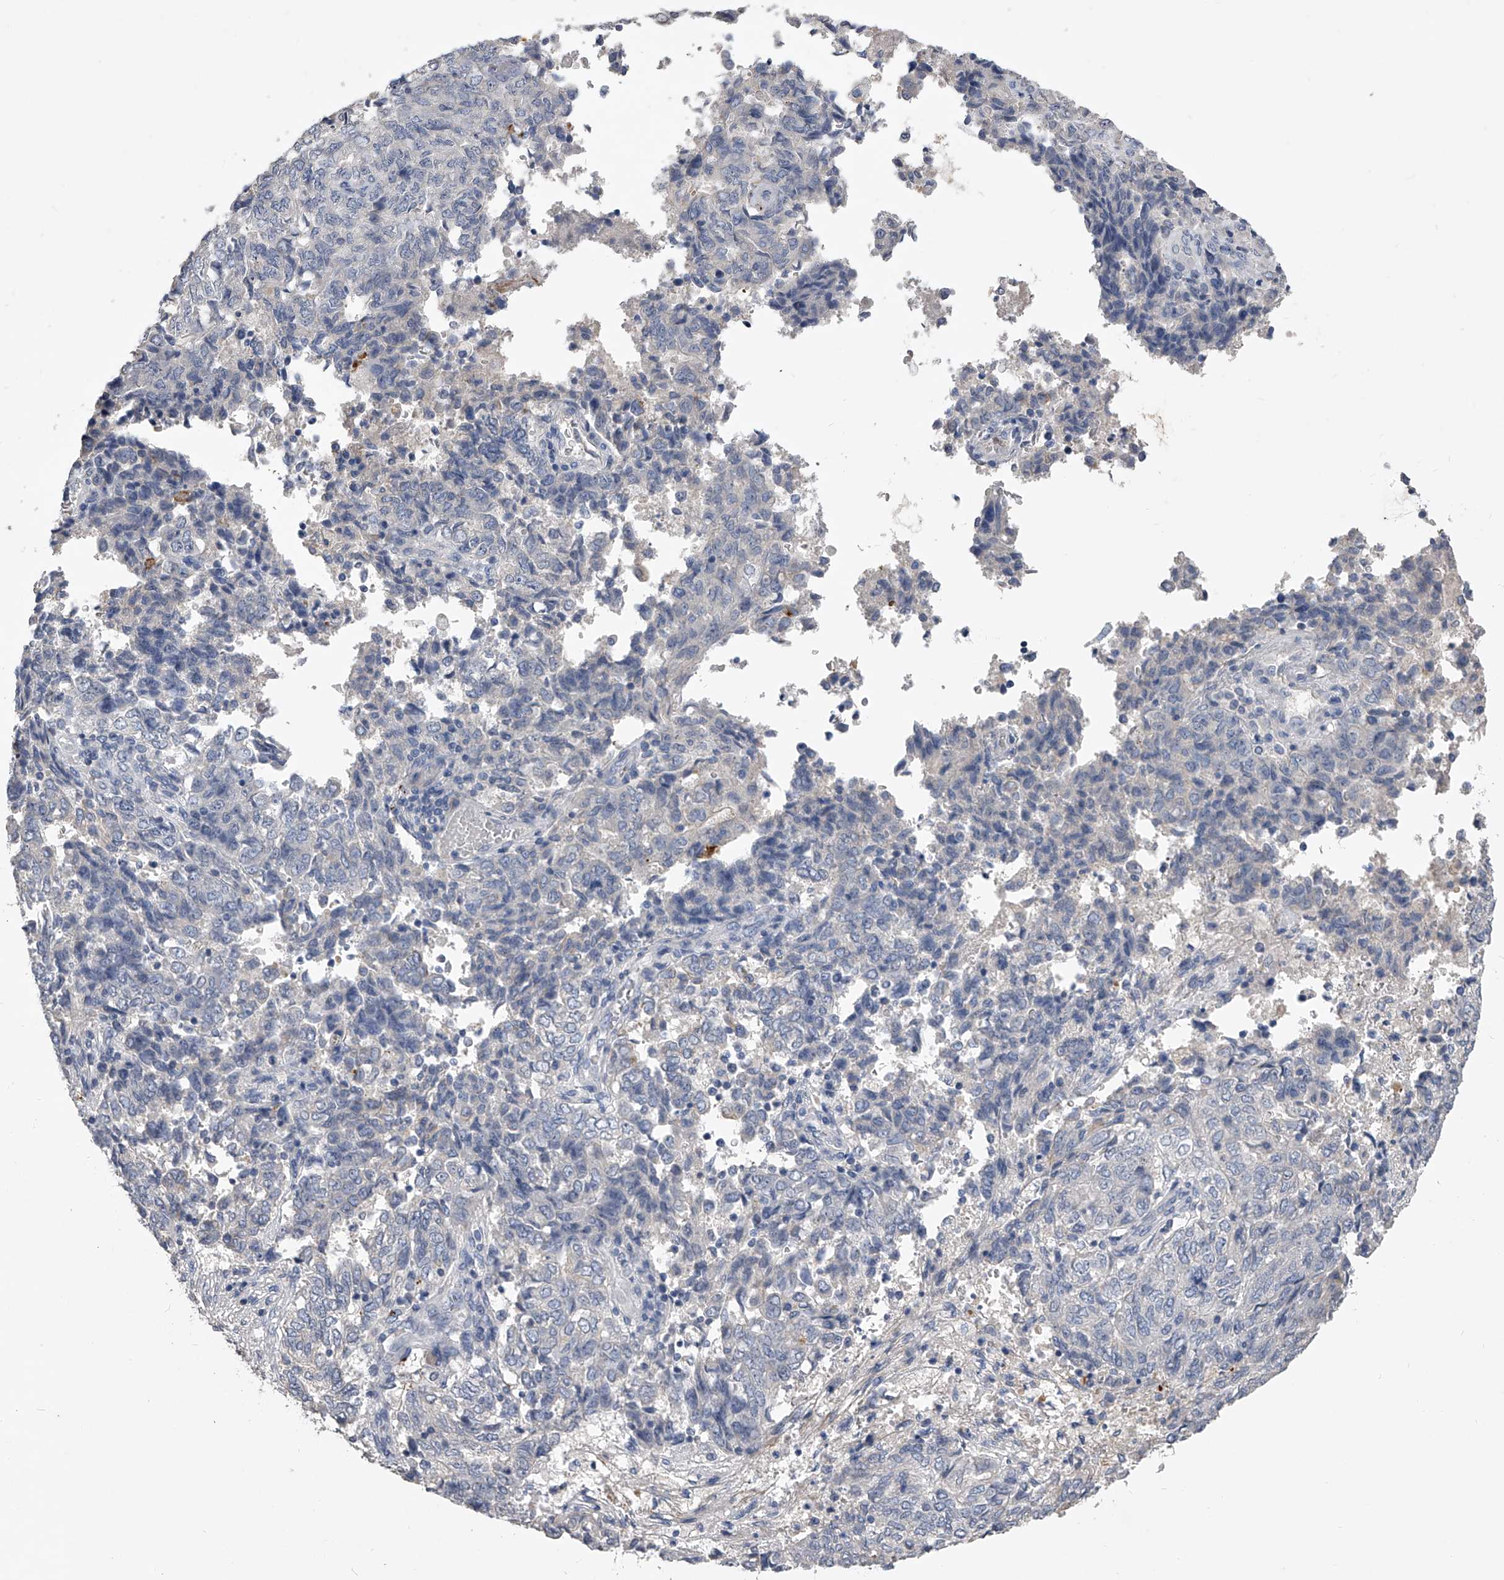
{"staining": {"intensity": "negative", "quantity": "none", "location": "none"}, "tissue": "endometrial cancer", "cell_type": "Tumor cells", "image_type": "cancer", "snomed": [{"axis": "morphology", "description": "Adenocarcinoma, NOS"}, {"axis": "topography", "description": "Endometrium"}], "caption": "Tumor cells are negative for protein expression in human endometrial cancer (adenocarcinoma).", "gene": "MDN1", "patient": {"sex": "female", "age": 80}}